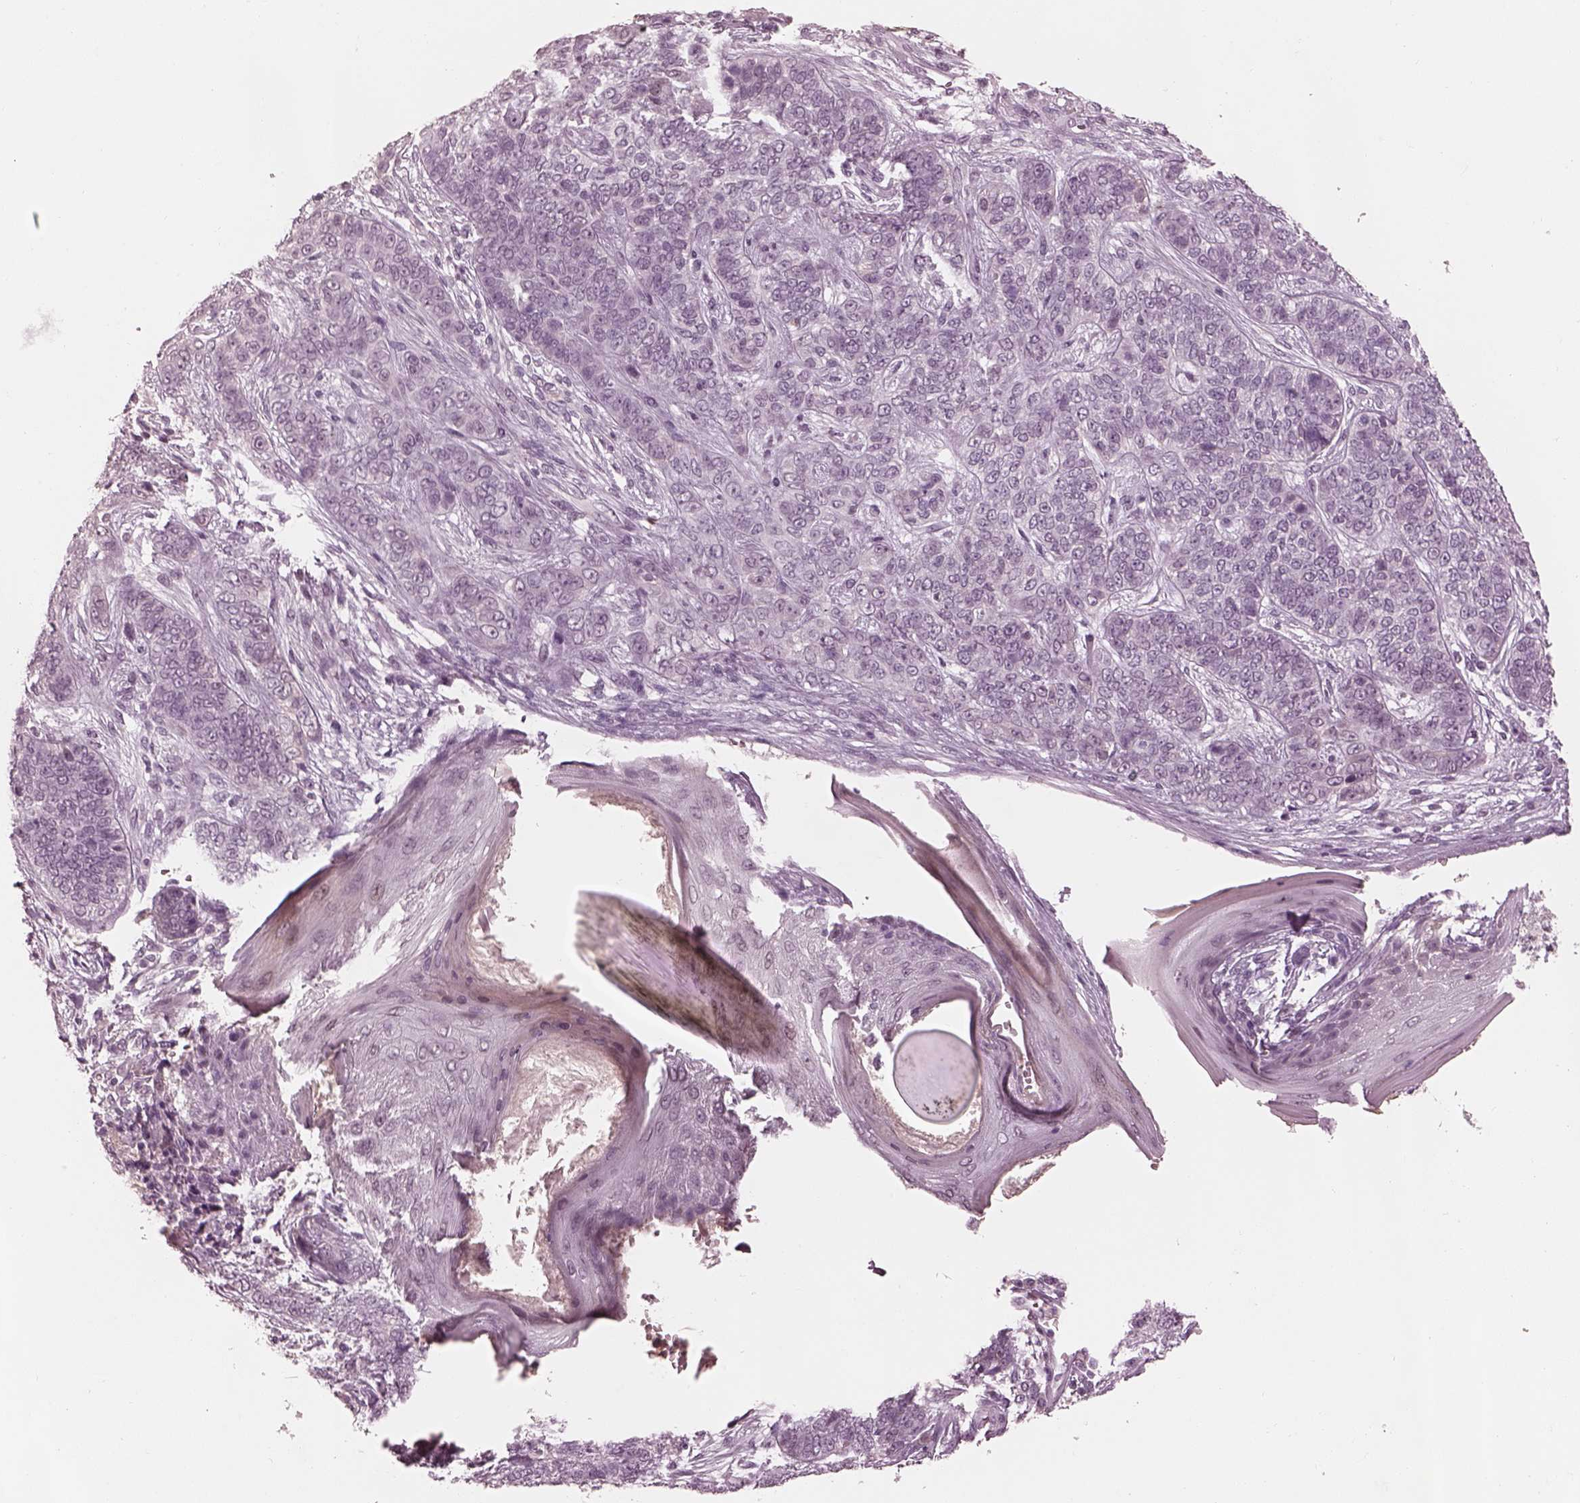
{"staining": {"intensity": "negative", "quantity": "none", "location": "none"}, "tissue": "skin cancer", "cell_type": "Tumor cells", "image_type": "cancer", "snomed": [{"axis": "morphology", "description": "Basal cell carcinoma"}, {"axis": "topography", "description": "Skin"}], "caption": "This is an immunohistochemistry histopathology image of human skin basal cell carcinoma. There is no staining in tumor cells.", "gene": "KCNA2", "patient": {"sex": "female", "age": 69}}